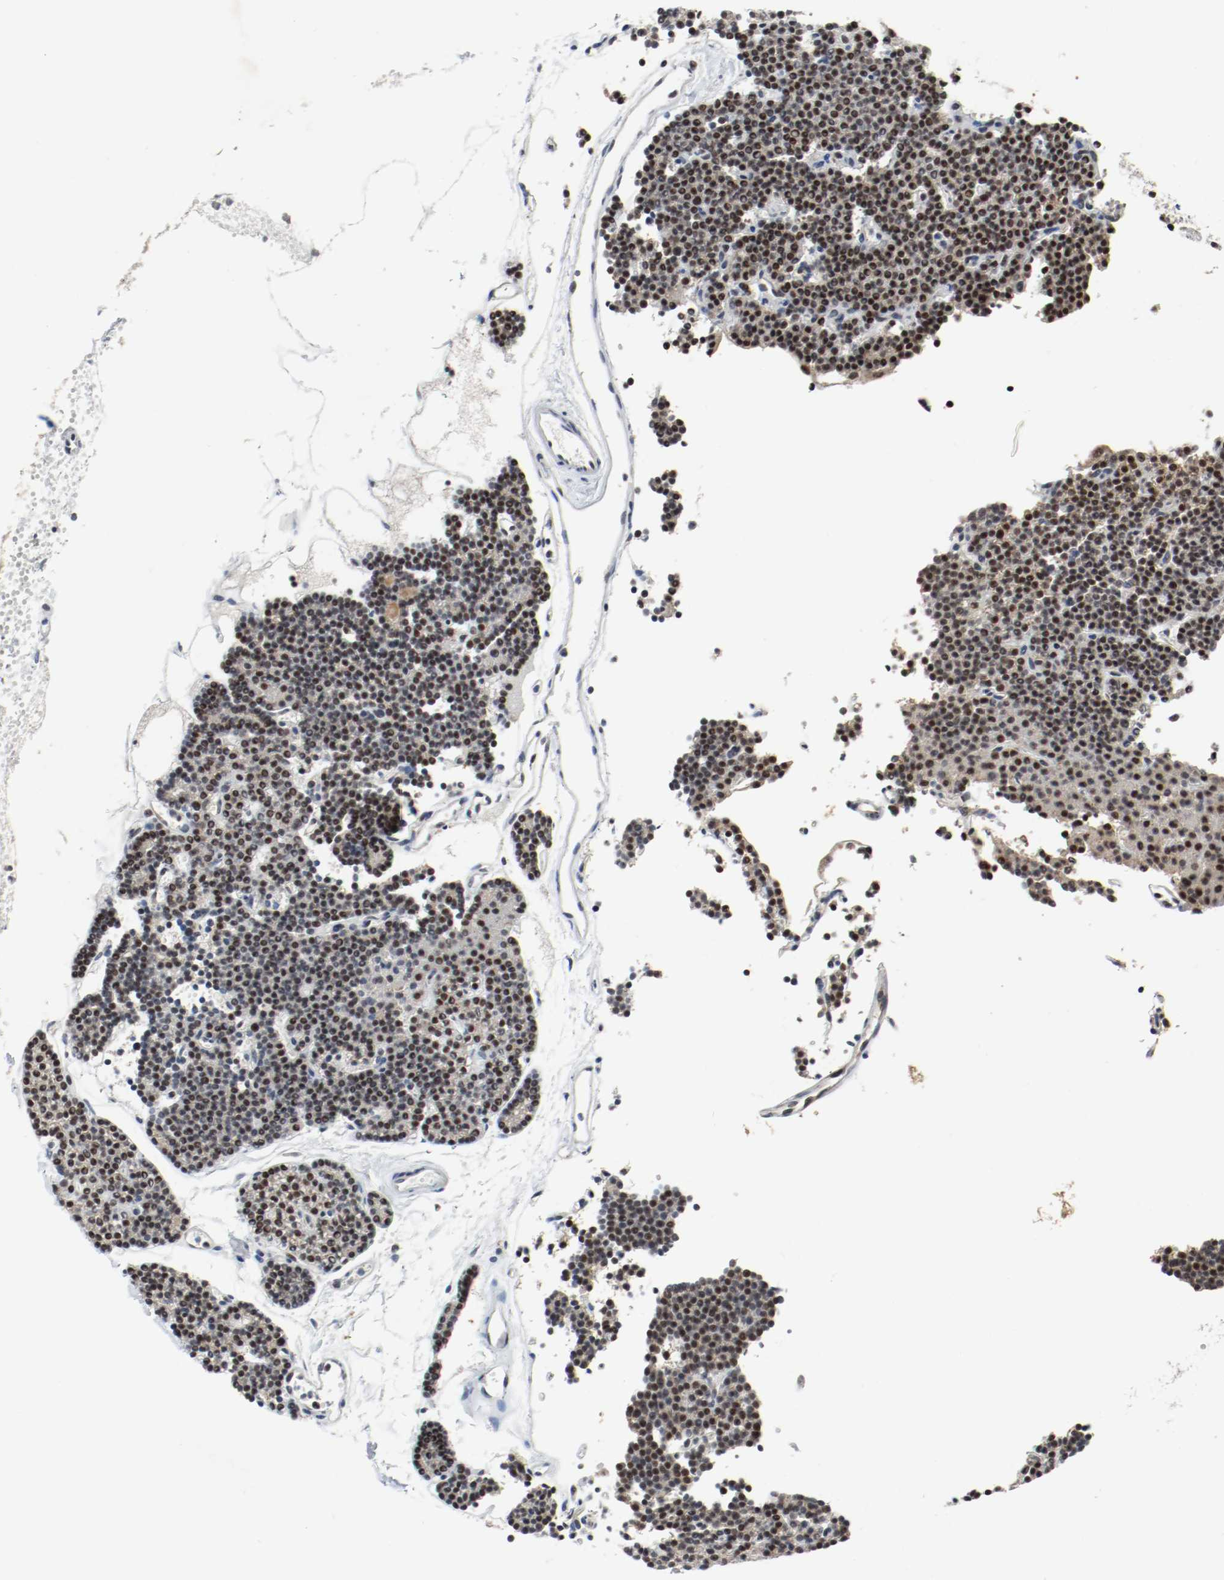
{"staining": {"intensity": "moderate", "quantity": "25%-75%", "location": "nuclear"}, "tissue": "parathyroid gland", "cell_type": "Glandular cells", "image_type": "normal", "snomed": [{"axis": "morphology", "description": "Normal tissue, NOS"}, {"axis": "topography", "description": "Parathyroid gland"}], "caption": "Parathyroid gland stained for a protein (brown) exhibits moderate nuclear positive positivity in approximately 25%-75% of glandular cells.", "gene": "ASH1L", "patient": {"sex": "female", "age": 45}}